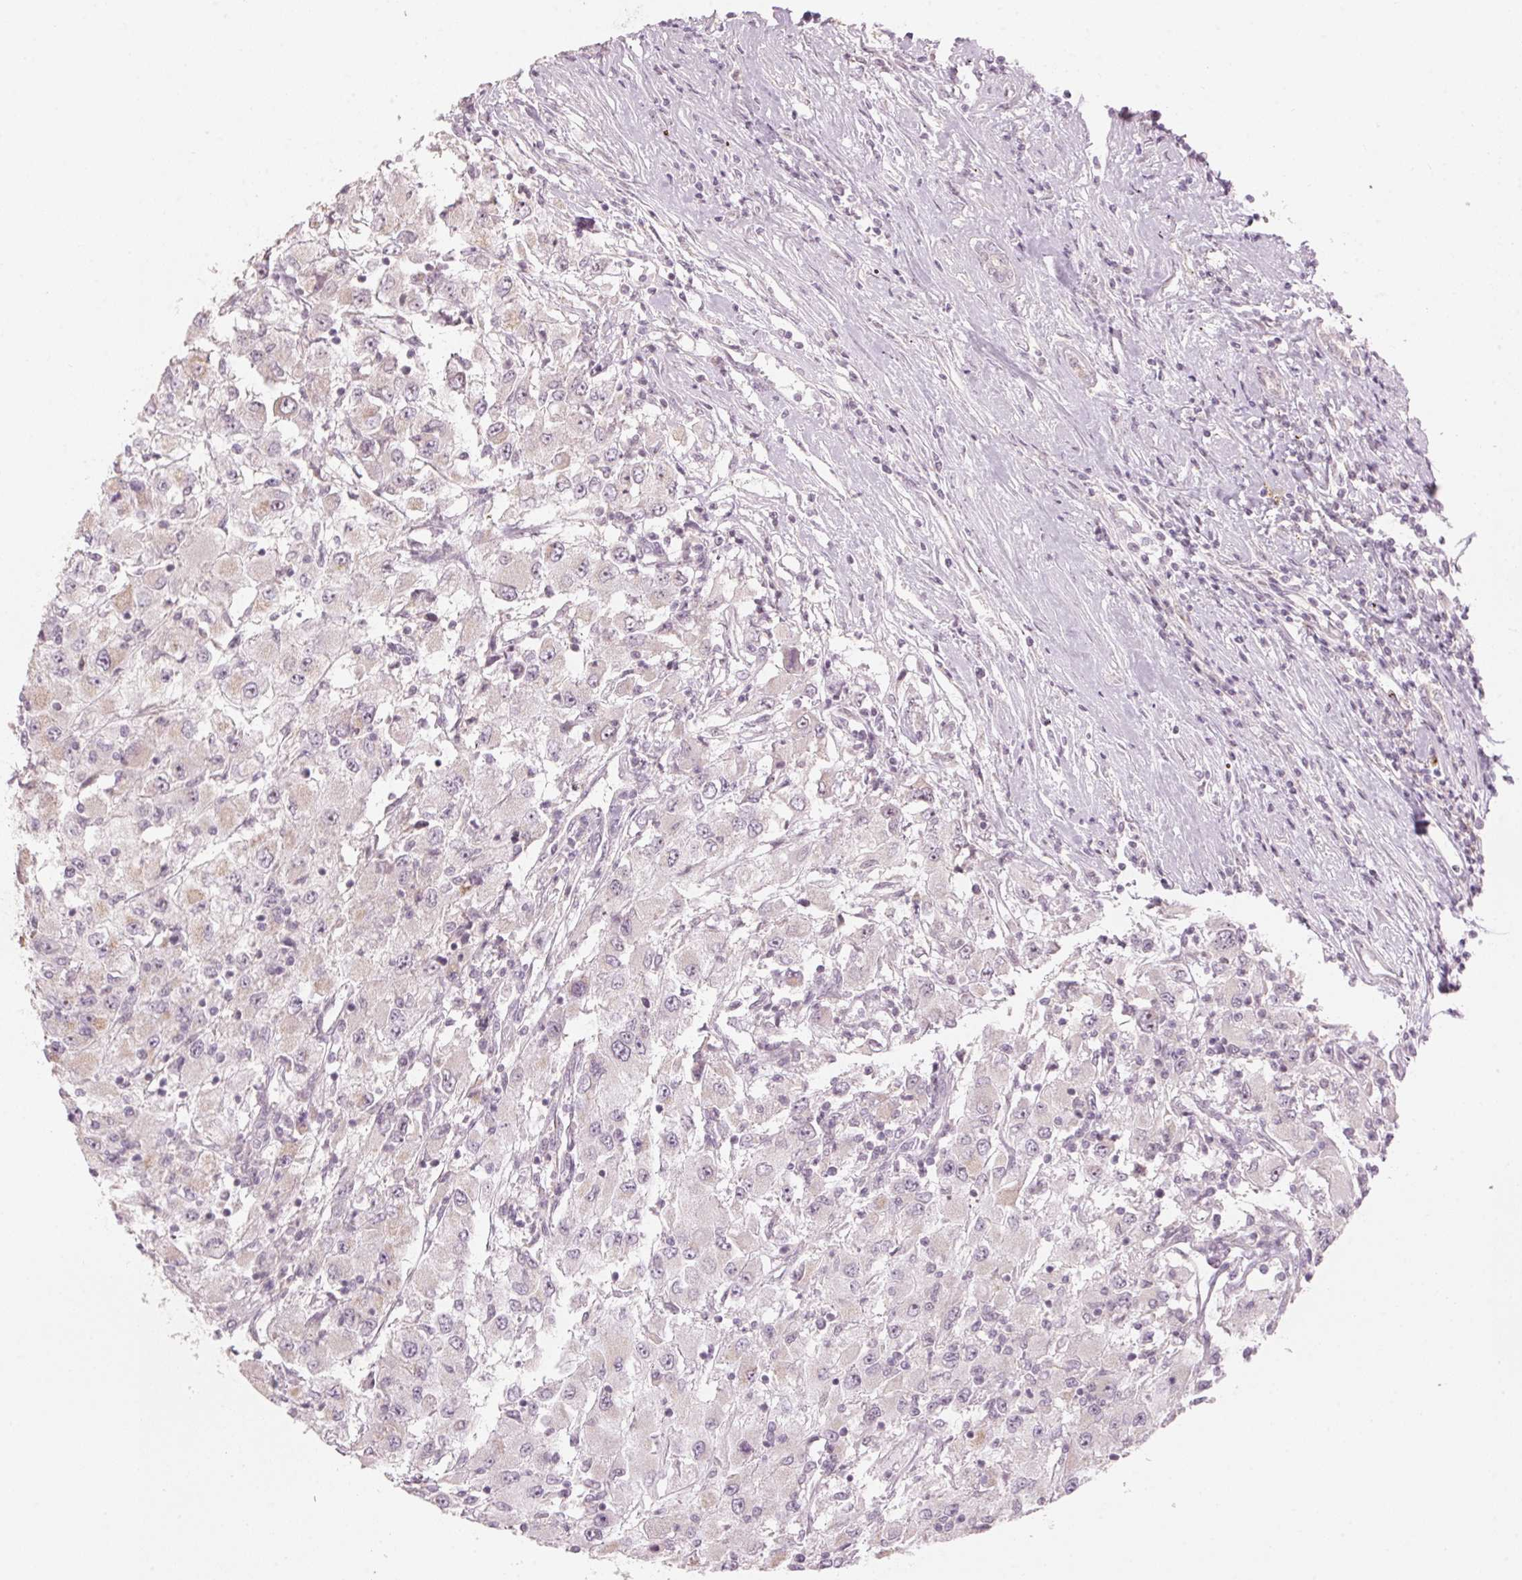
{"staining": {"intensity": "negative", "quantity": "none", "location": "none"}, "tissue": "renal cancer", "cell_type": "Tumor cells", "image_type": "cancer", "snomed": [{"axis": "morphology", "description": "Adenocarcinoma, NOS"}, {"axis": "topography", "description": "Kidney"}], "caption": "Protein analysis of renal cancer (adenocarcinoma) exhibits no significant positivity in tumor cells.", "gene": "TMED6", "patient": {"sex": "female", "age": 67}}